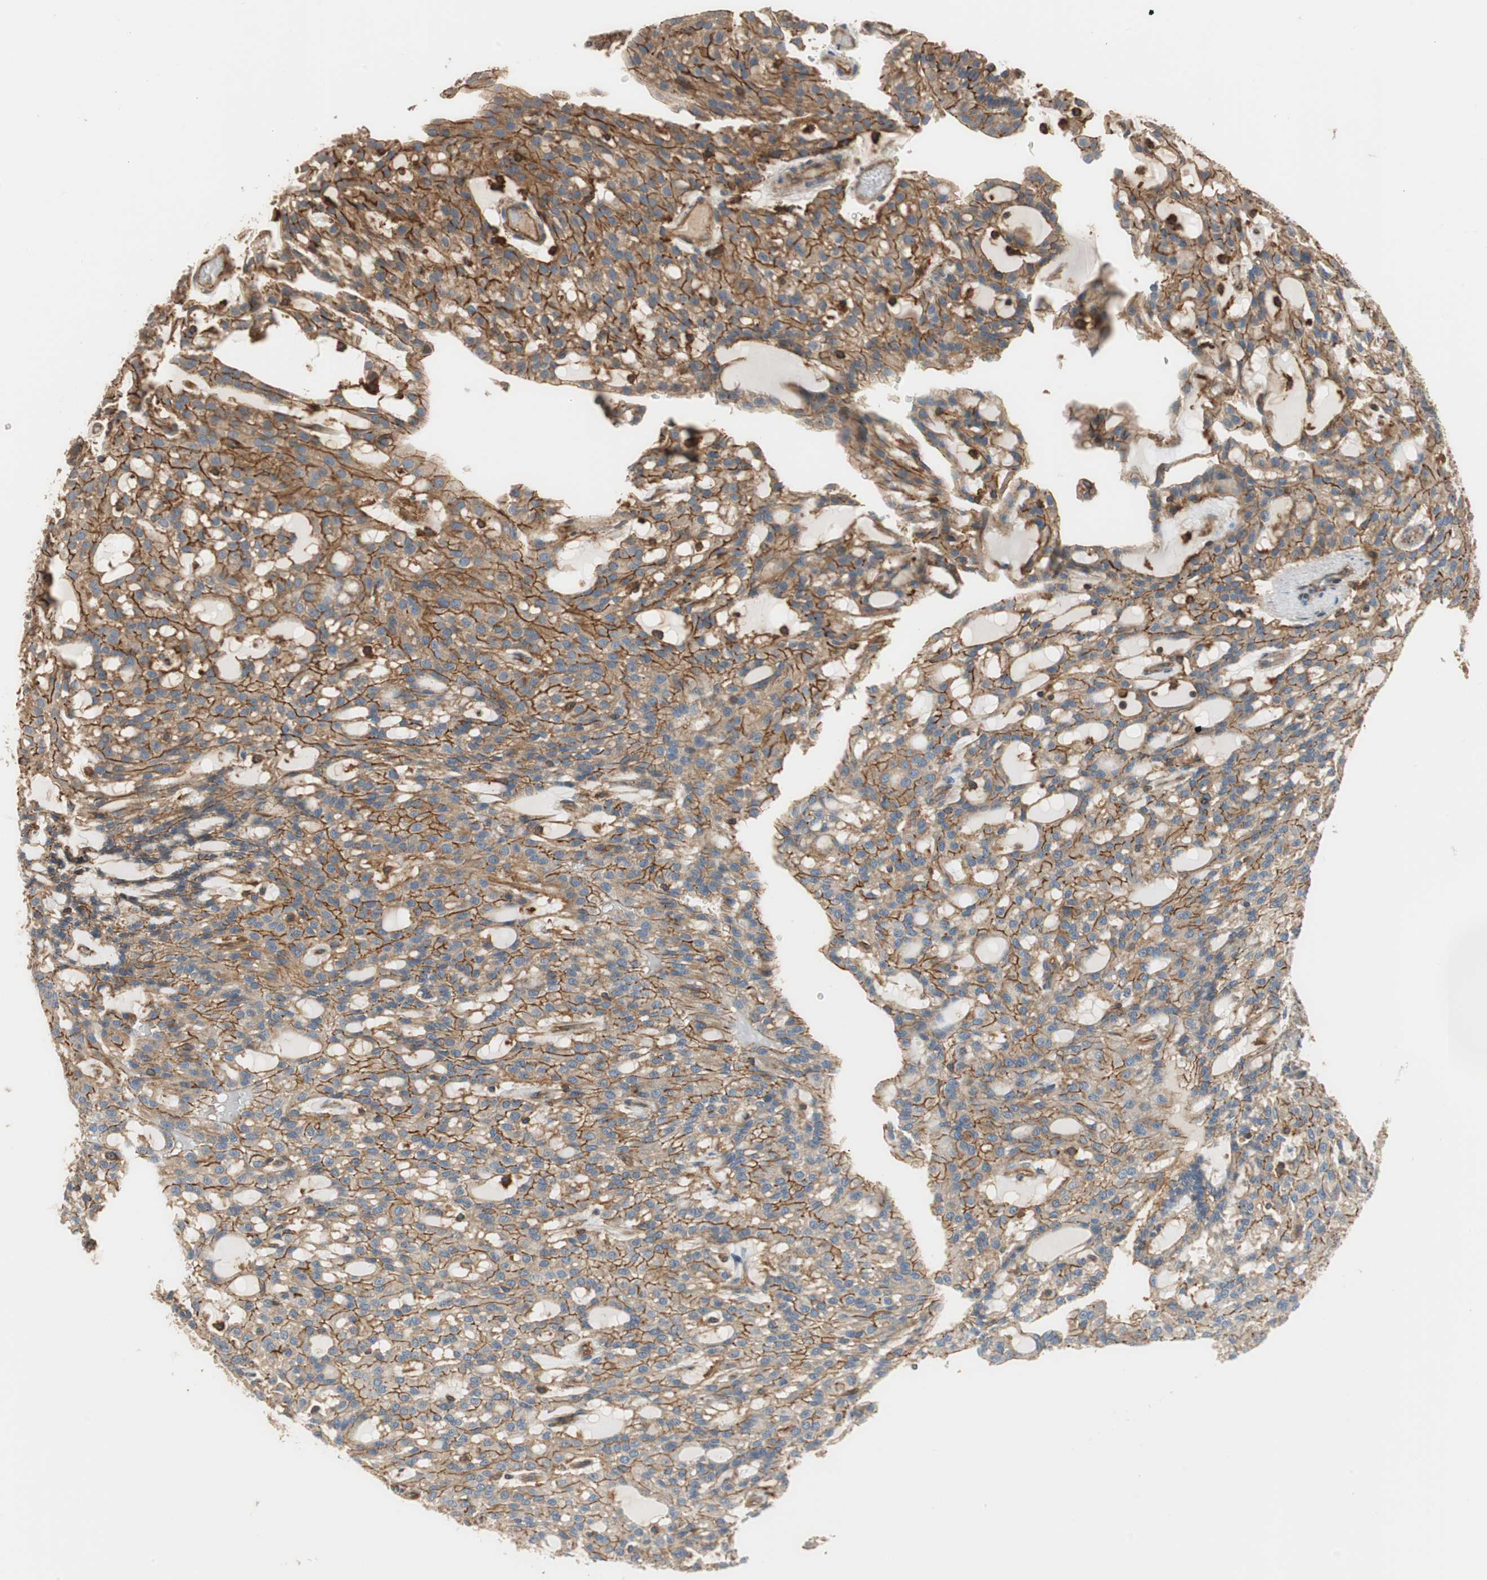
{"staining": {"intensity": "moderate", "quantity": "25%-75%", "location": "cytoplasmic/membranous"}, "tissue": "renal cancer", "cell_type": "Tumor cells", "image_type": "cancer", "snomed": [{"axis": "morphology", "description": "Adenocarcinoma, NOS"}, {"axis": "topography", "description": "Kidney"}], "caption": "Immunohistochemical staining of human renal cancer (adenocarcinoma) shows medium levels of moderate cytoplasmic/membranous protein staining in about 25%-75% of tumor cells.", "gene": "IL1RL1", "patient": {"sex": "male", "age": 63}}